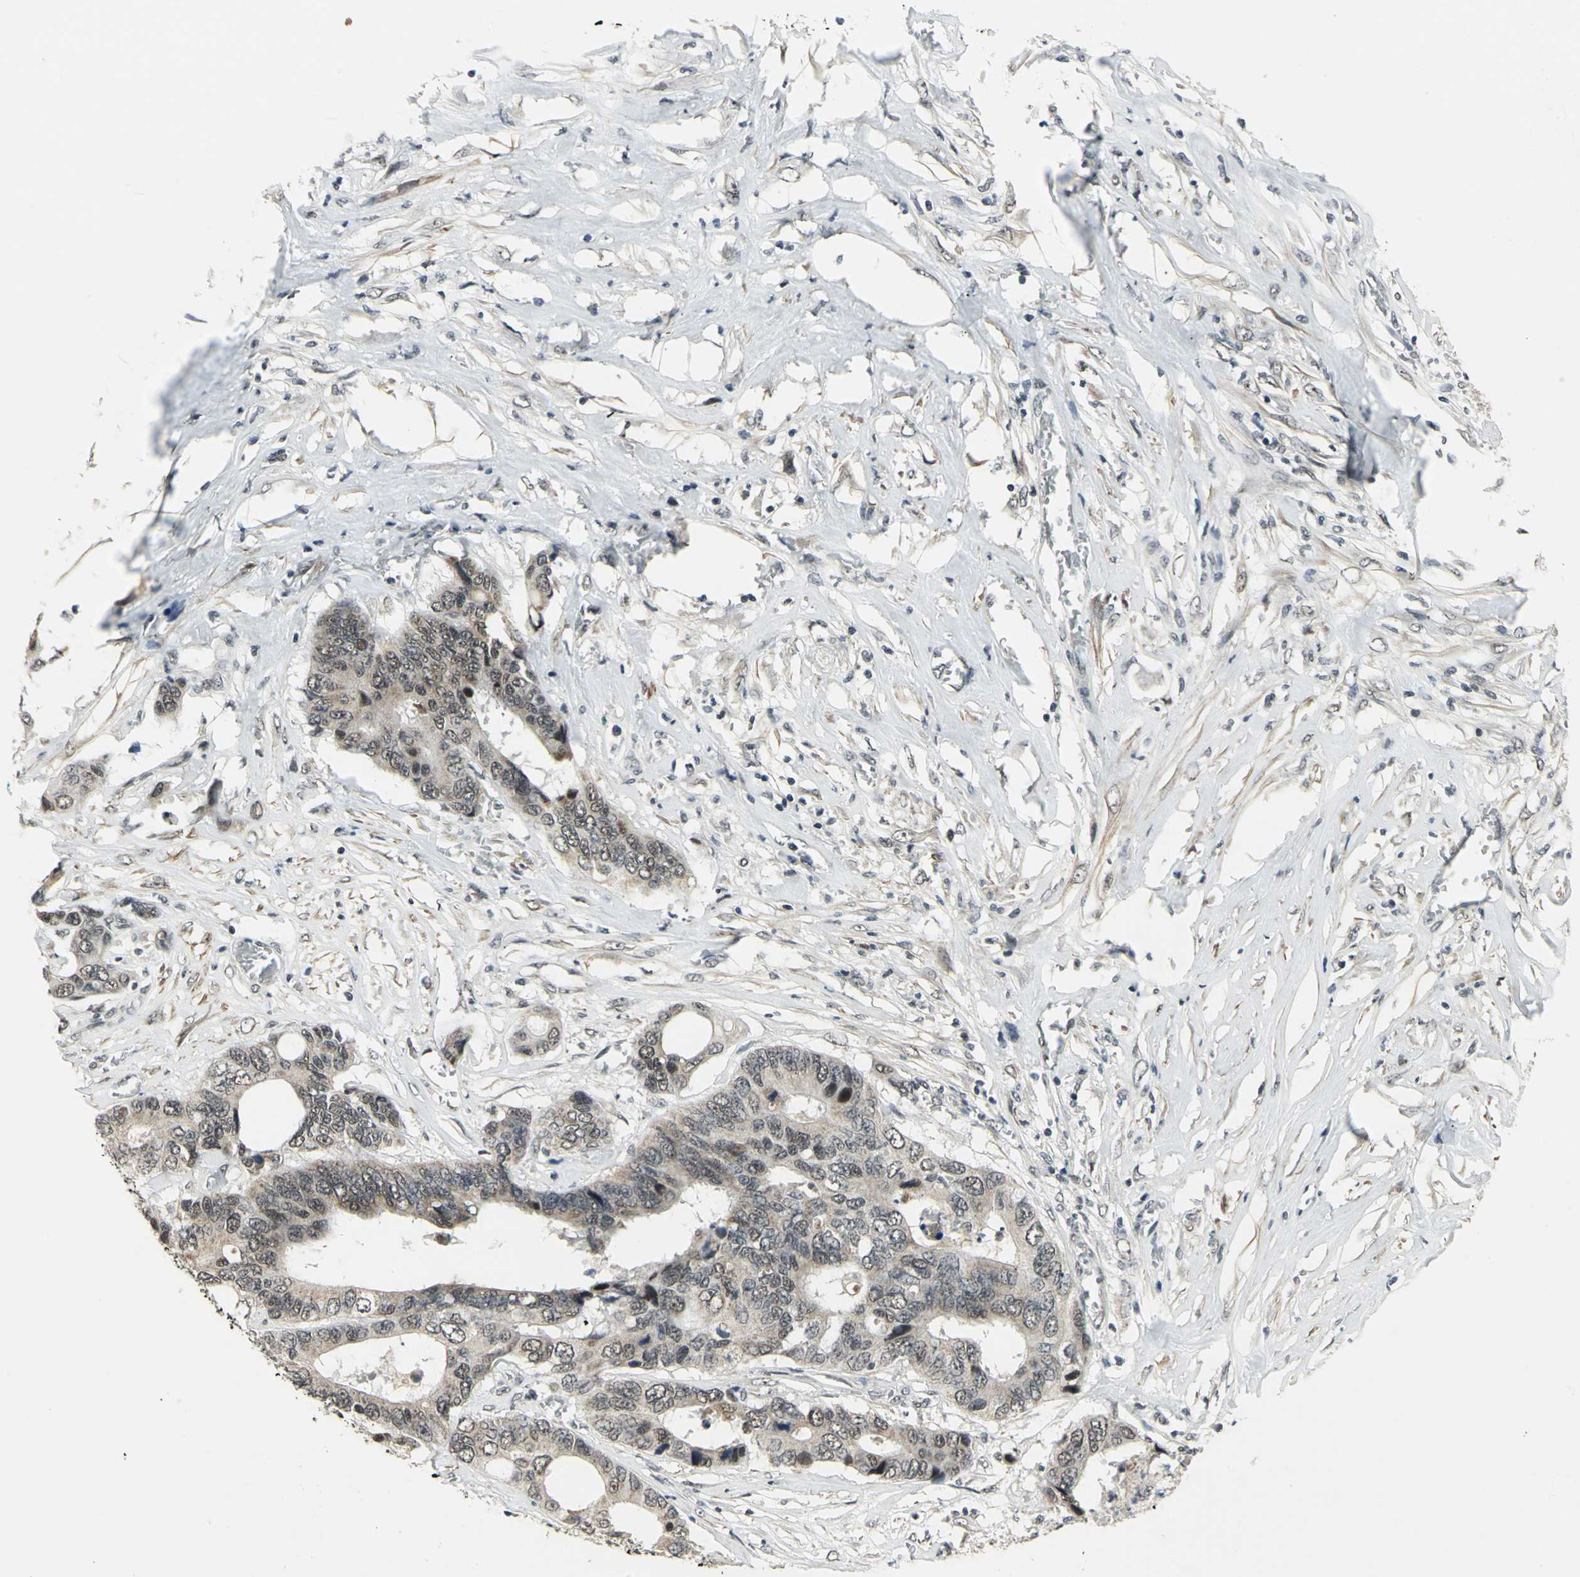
{"staining": {"intensity": "weak", "quantity": "<25%", "location": "cytoplasmic/membranous,nuclear"}, "tissue": "colorectal cancer", "cell_type": "Tumor cells", "image_type": "cancer", "snomed": [{"axis": "morphology", "description": "Adenocarcinoma, NOS"}, {"axis": "topography", "description": "Rectum"}], "caption": "IHC of colorectal cancer (adenocarcinoma) displays no expression in tumor cells. (Stains: DAB (3,3'-diaminobenzidine) IHC with hematoxylin counter stain, Microscopy: brightfield microscopy at high magnification).", "gene": "MTA1", "patient": {"sex": "male", "age": 55}}